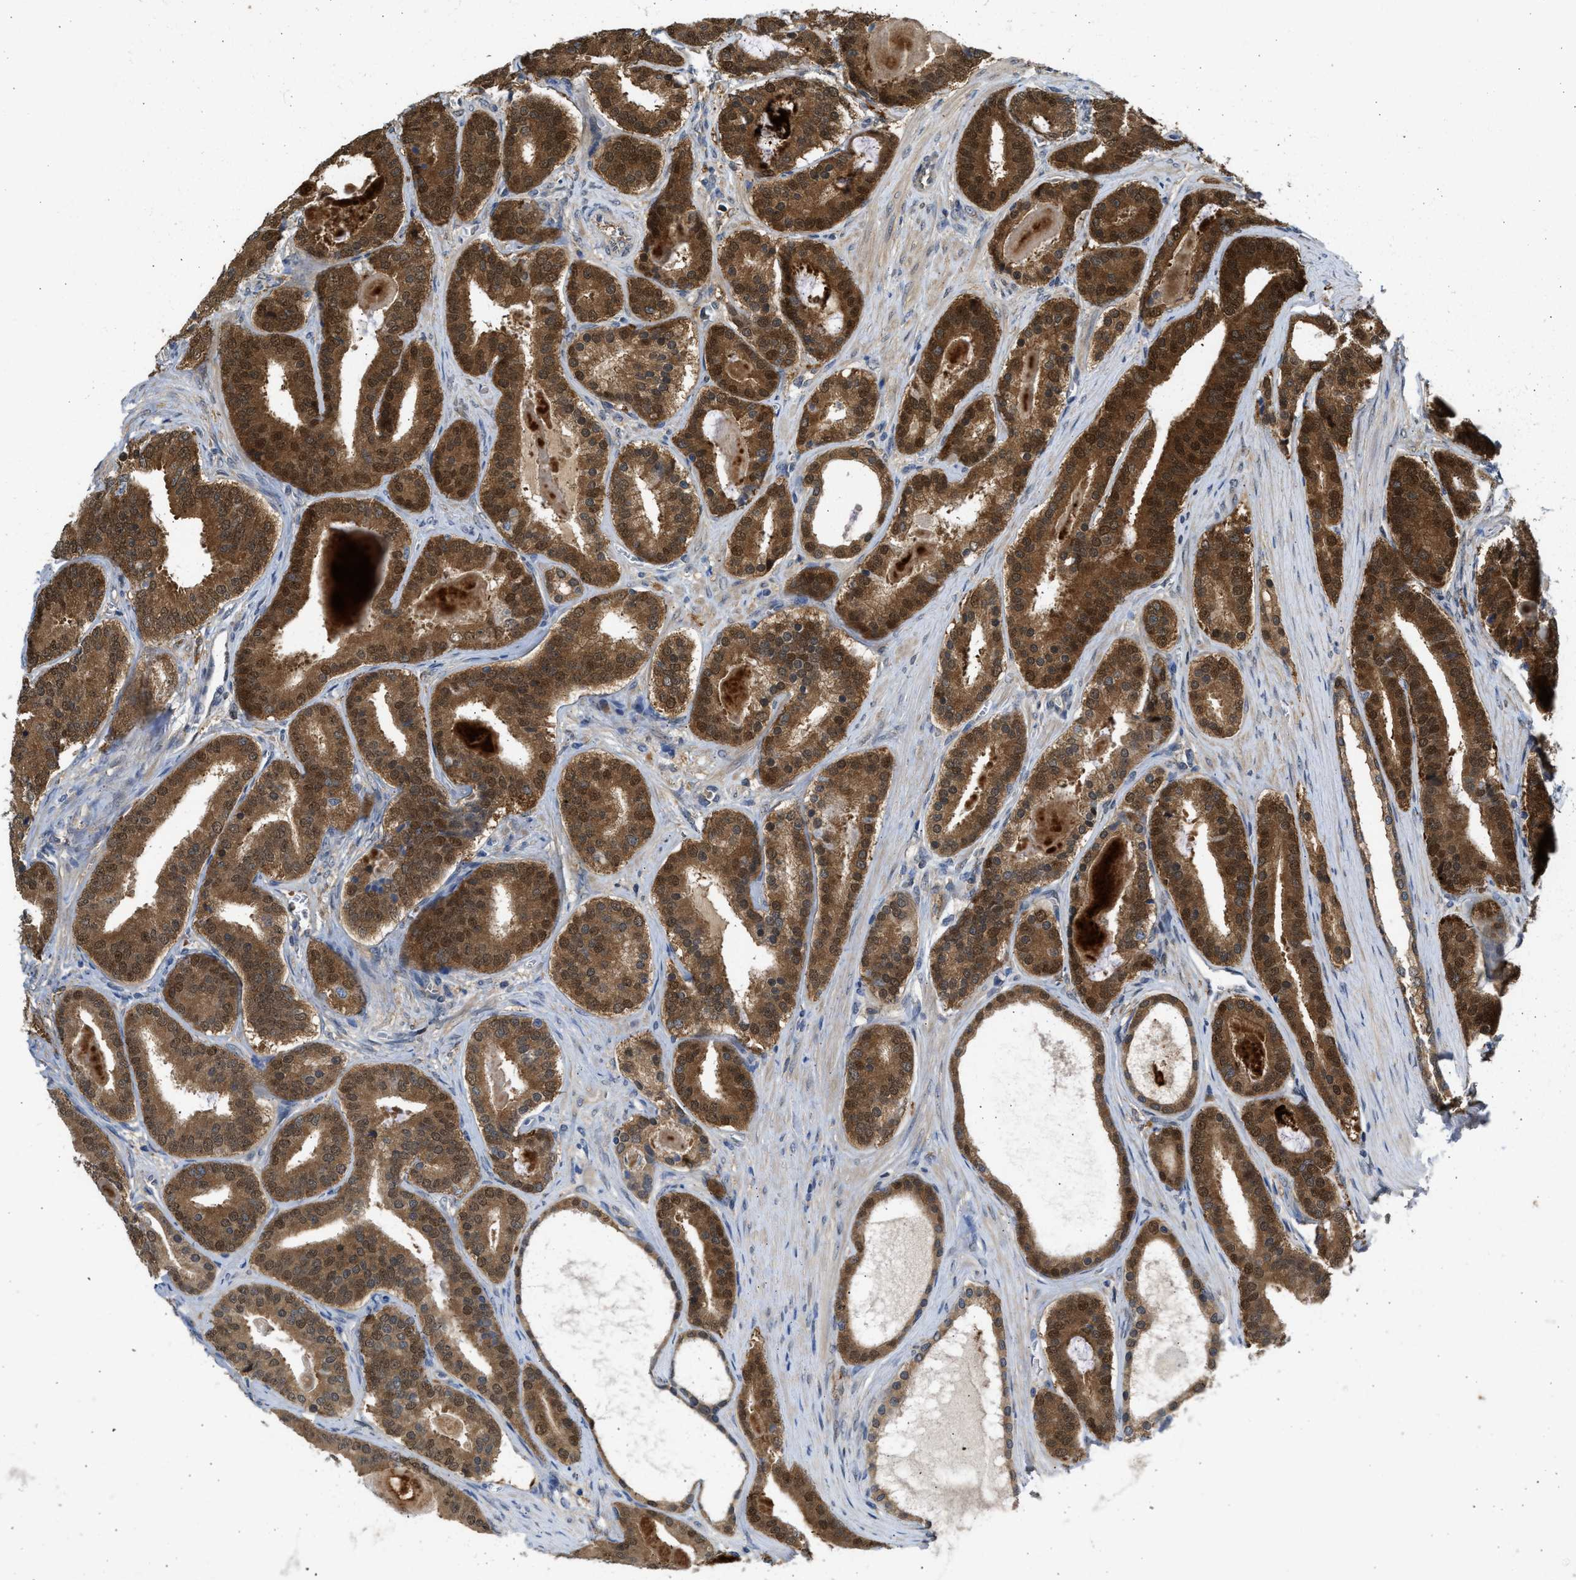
{"staining": {"intensity": "strong", "quantity": ">75%", "location": "cytoplasmic/membranous,nuclear"}, "tissue": "prostate cancer", "cell_type": "Tumor cells", "image_type": "cancer", "snomed": [{"axis": "morphology", "description": "Adenocarcinoma, High grade"}, {"axis": "topography", "description": "Prostate"}], "caption": "IHC of human prostate cancer exhibits high levels of strong cytoplasmic/membranous and nuclear staining in about >75% of tumor cells.", "gene": "MAPK7", "patient": {"sex": "male", "age": 60}}